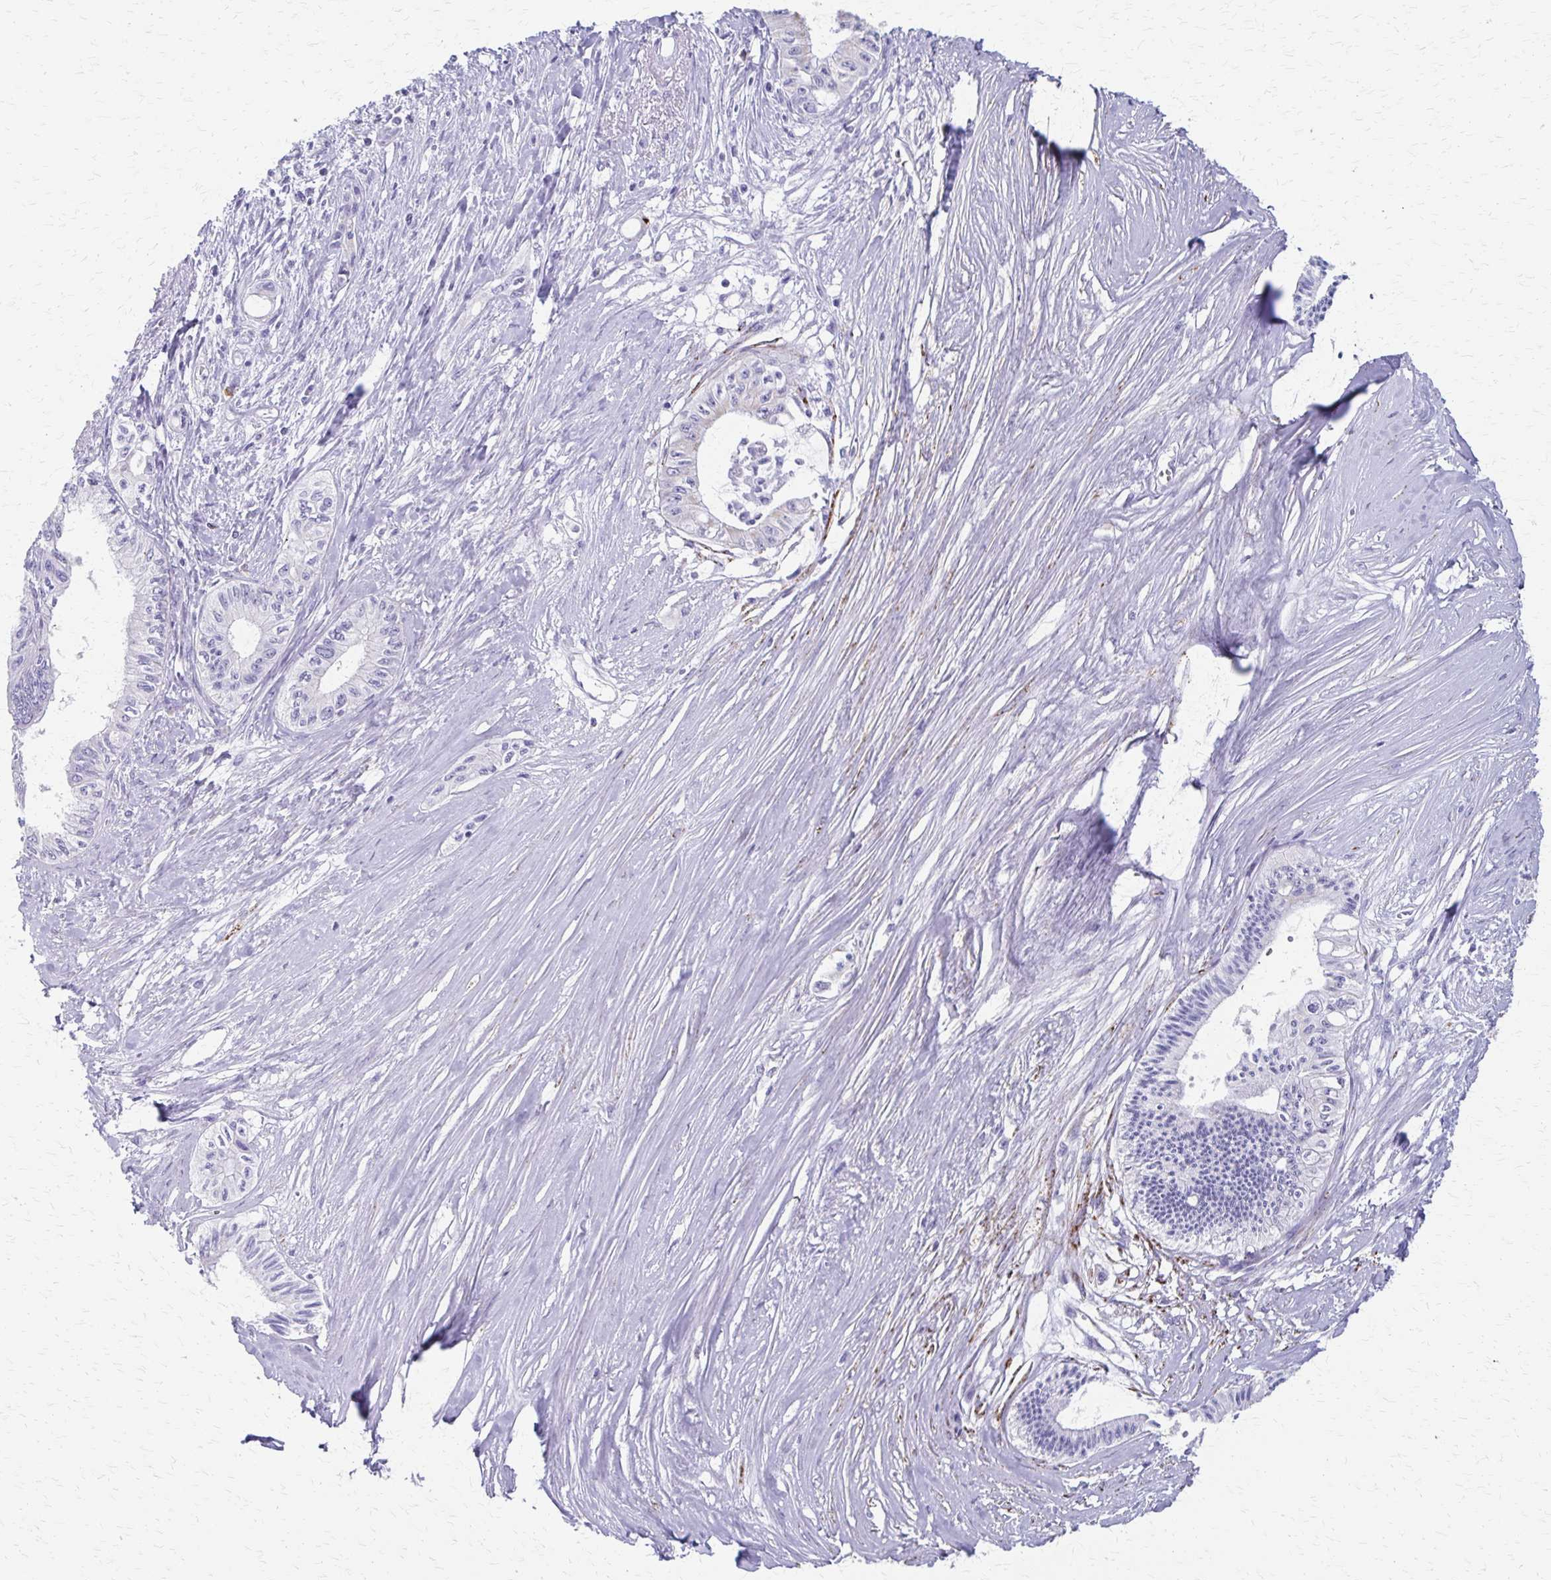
{"staining": {"intensity": "negative", "quantity": "none", "location": "none"}, "tissue": "pancreatic cancer", "cell_type": "Tumor cells", "image_type": "cancer", "snomed": [{"axis": "morphology", "description": "Adenocarcinoma, NOS"}, {"axis": "topography", "description": "Pancreas"}], "caption": "The histopathology image demonstrates no staining of tumor cells in pancreatic cancer (adenocarcinoma). (DAB (3,3'-diaminobenzidine) immunohistochemistry visualized using brightfield microscopy, high magnification).", "gene": "ZSCAN5B", "patient": {"sex": "male", "age": 71}}